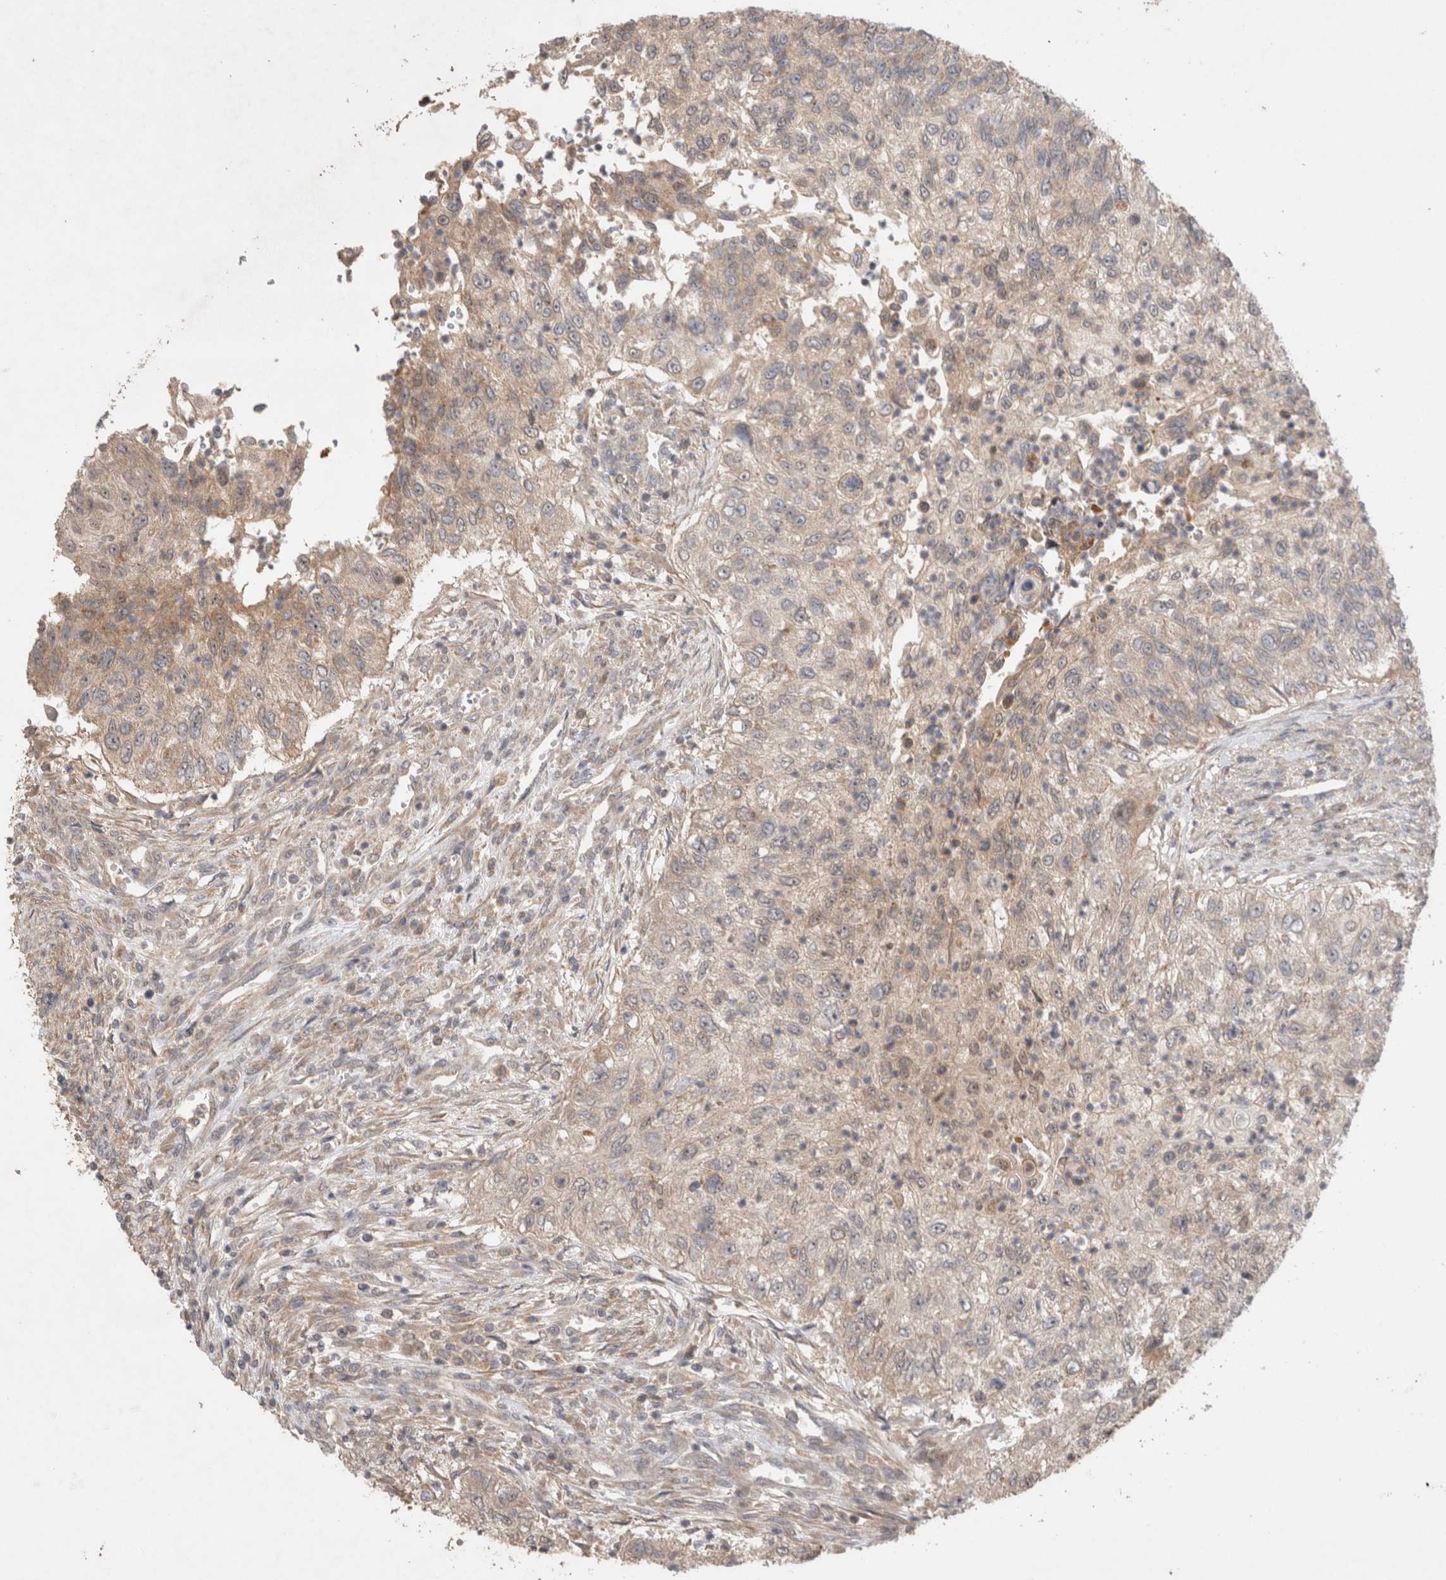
{"staining": {"intensity": "weak", "quantity": "<25%", "location": "cytoplasmic/membranous"}, "tissue": "urothelial cancer", "cell_type": "Tumor cells", "image_type": "cancer", "snomed": [{"axis": "morphology", "description": "Urothelial carcinoma, High grade"}, {"axis": "topography", "description": "Urinary bladder"}], "caption": "DAB (3,3'-diaminobenzidine) immunohistochemical staining of urothelial carcinoma (high-grade) reveals no significant staining in tumor cells.", "gene": "SLC29A1", "patient": {"sex": "female", "age": 60}}